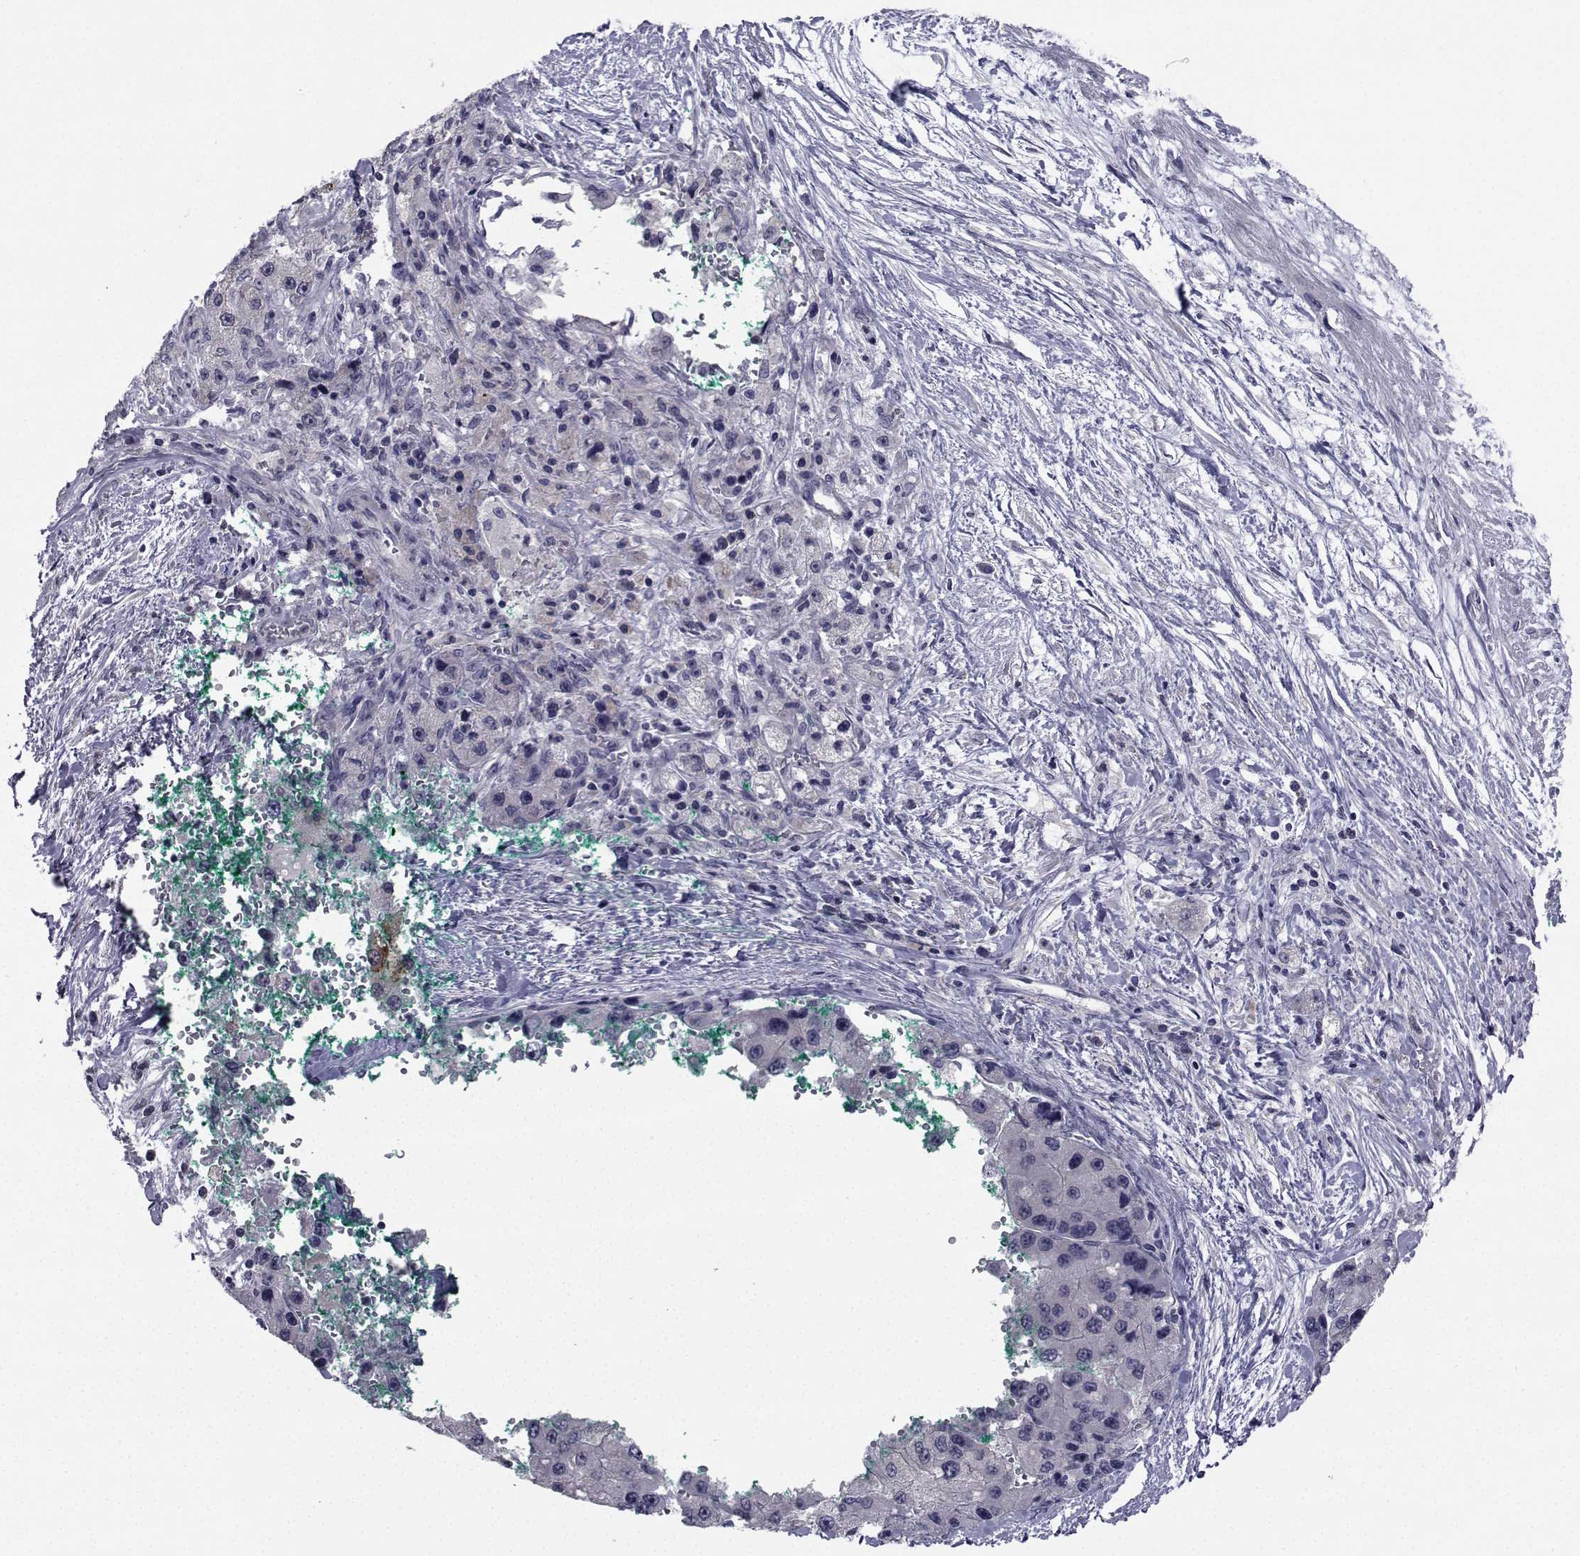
{"staining": {"intensity": "negative", "quantity": "none", "location": "none"}, "tissue": "liver cancer", "cell_type": "Tumor cells", "image_type": "cancer", "snomed": [{"axis": "morphology", "description": "Carcinoma, Hepatocellular, NOS"}, {"axis": "topography", "description": "Liver"}], "caption": "DAB (3,3'-diaminobenzidine) immunohistochemical staining of human liver cancer exhibits no significant staining in tumor cells.", "gene": "CHRNA1", "patient": {"sex": "female", "age": 73}}